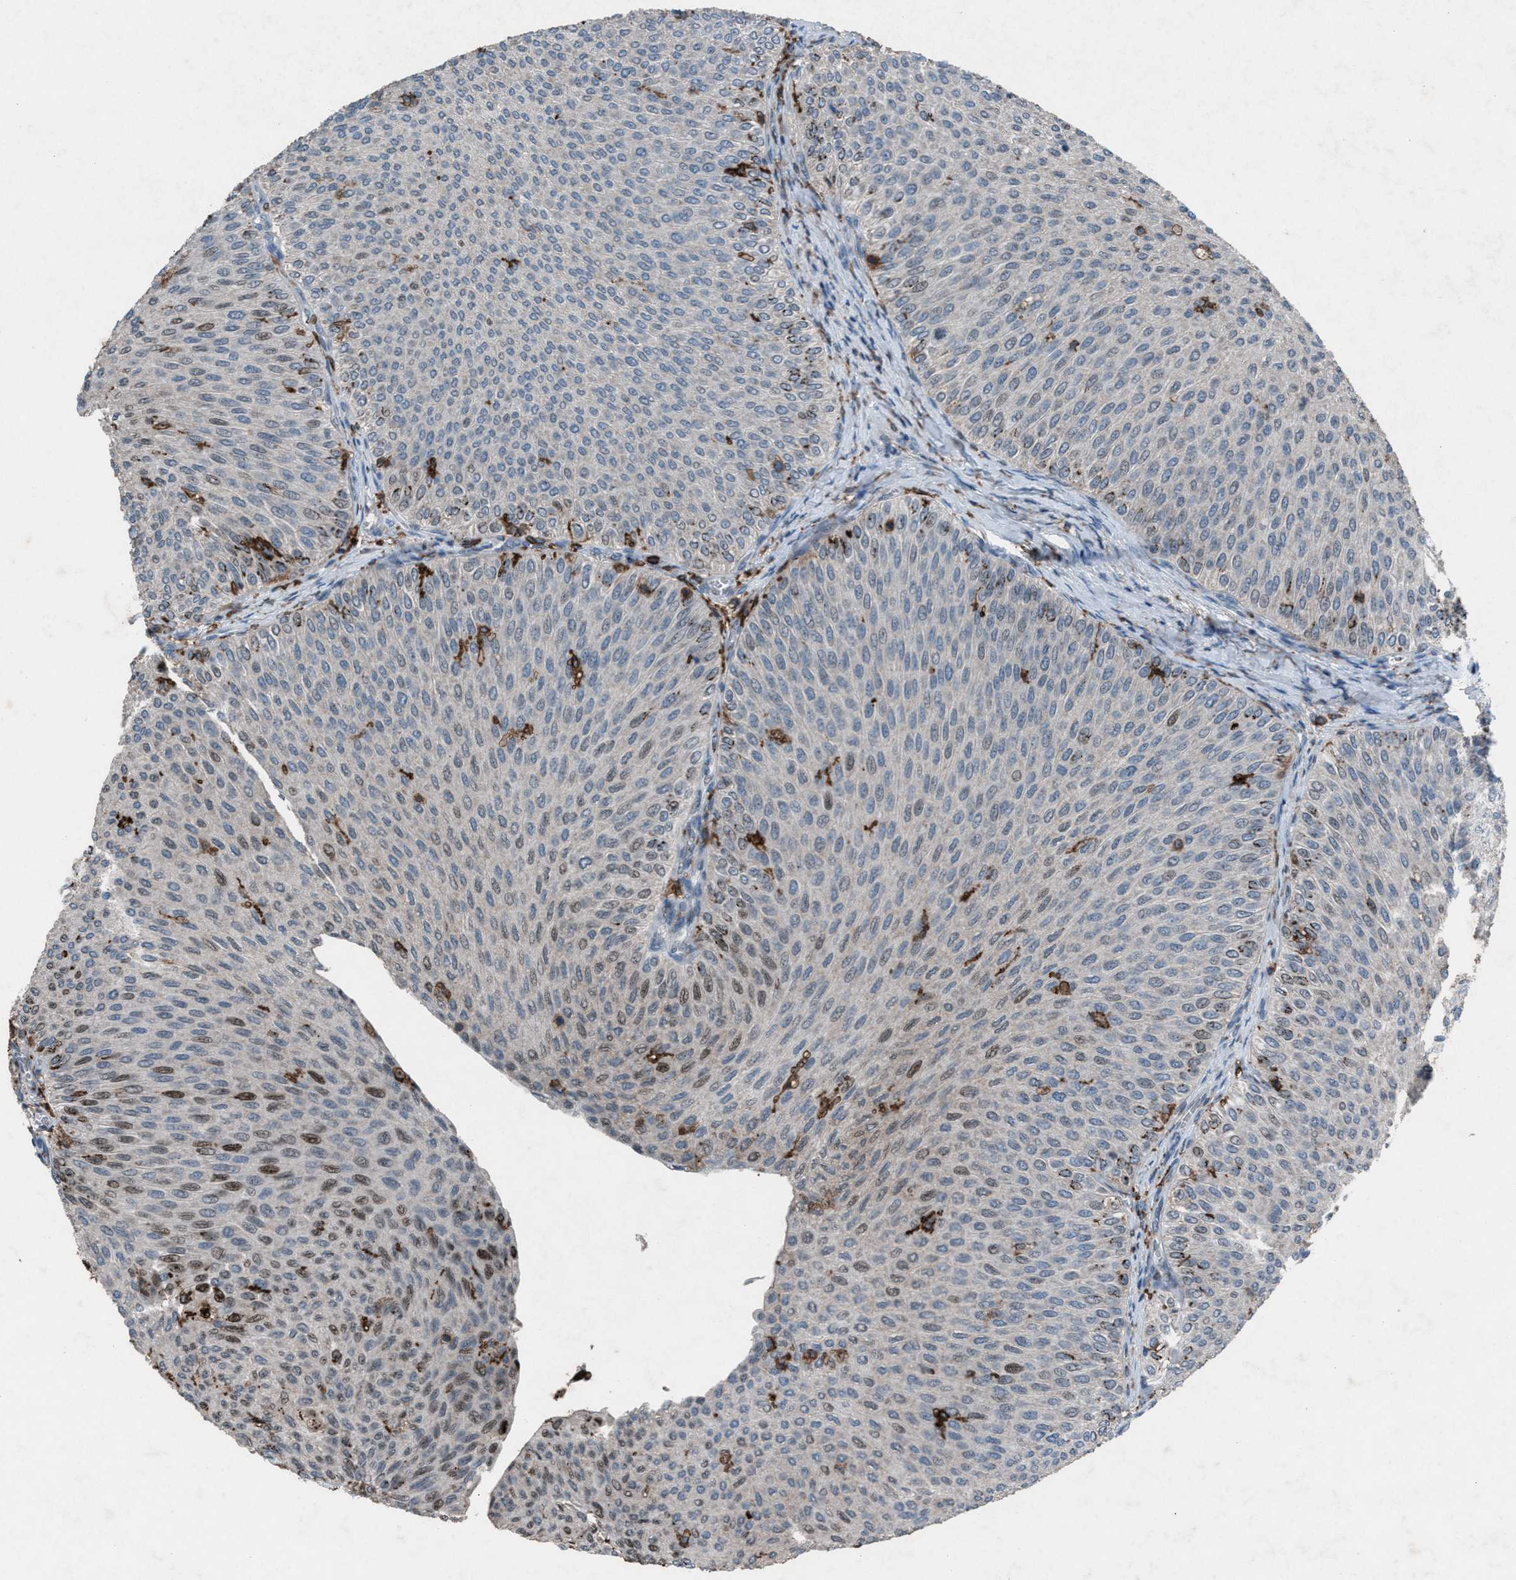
{"staining": {"intensity": "weak", "quantity": "<25%", "location": "nuclear"}, "tissue": "urothelial cancer", "cell_type": "Tumor cells", "image_type": "cancer", "snomed": [{"axis": "morphology", "description": "Urothelial carcinoma, Low grade"}, {"axis": "topography", "description": "Urinary bladder"}], "caption": "Micrograph shows no protein expression in tumor cells of low-grade urothelial carcinoma tissue. (Stains: DAB immunohistochemistry with hematoxylin counter stain, Microscopy: brightfield microscopy at high magnification).", "gene": "FCER1G", "patient": {"sex": "male", "age": 78}}